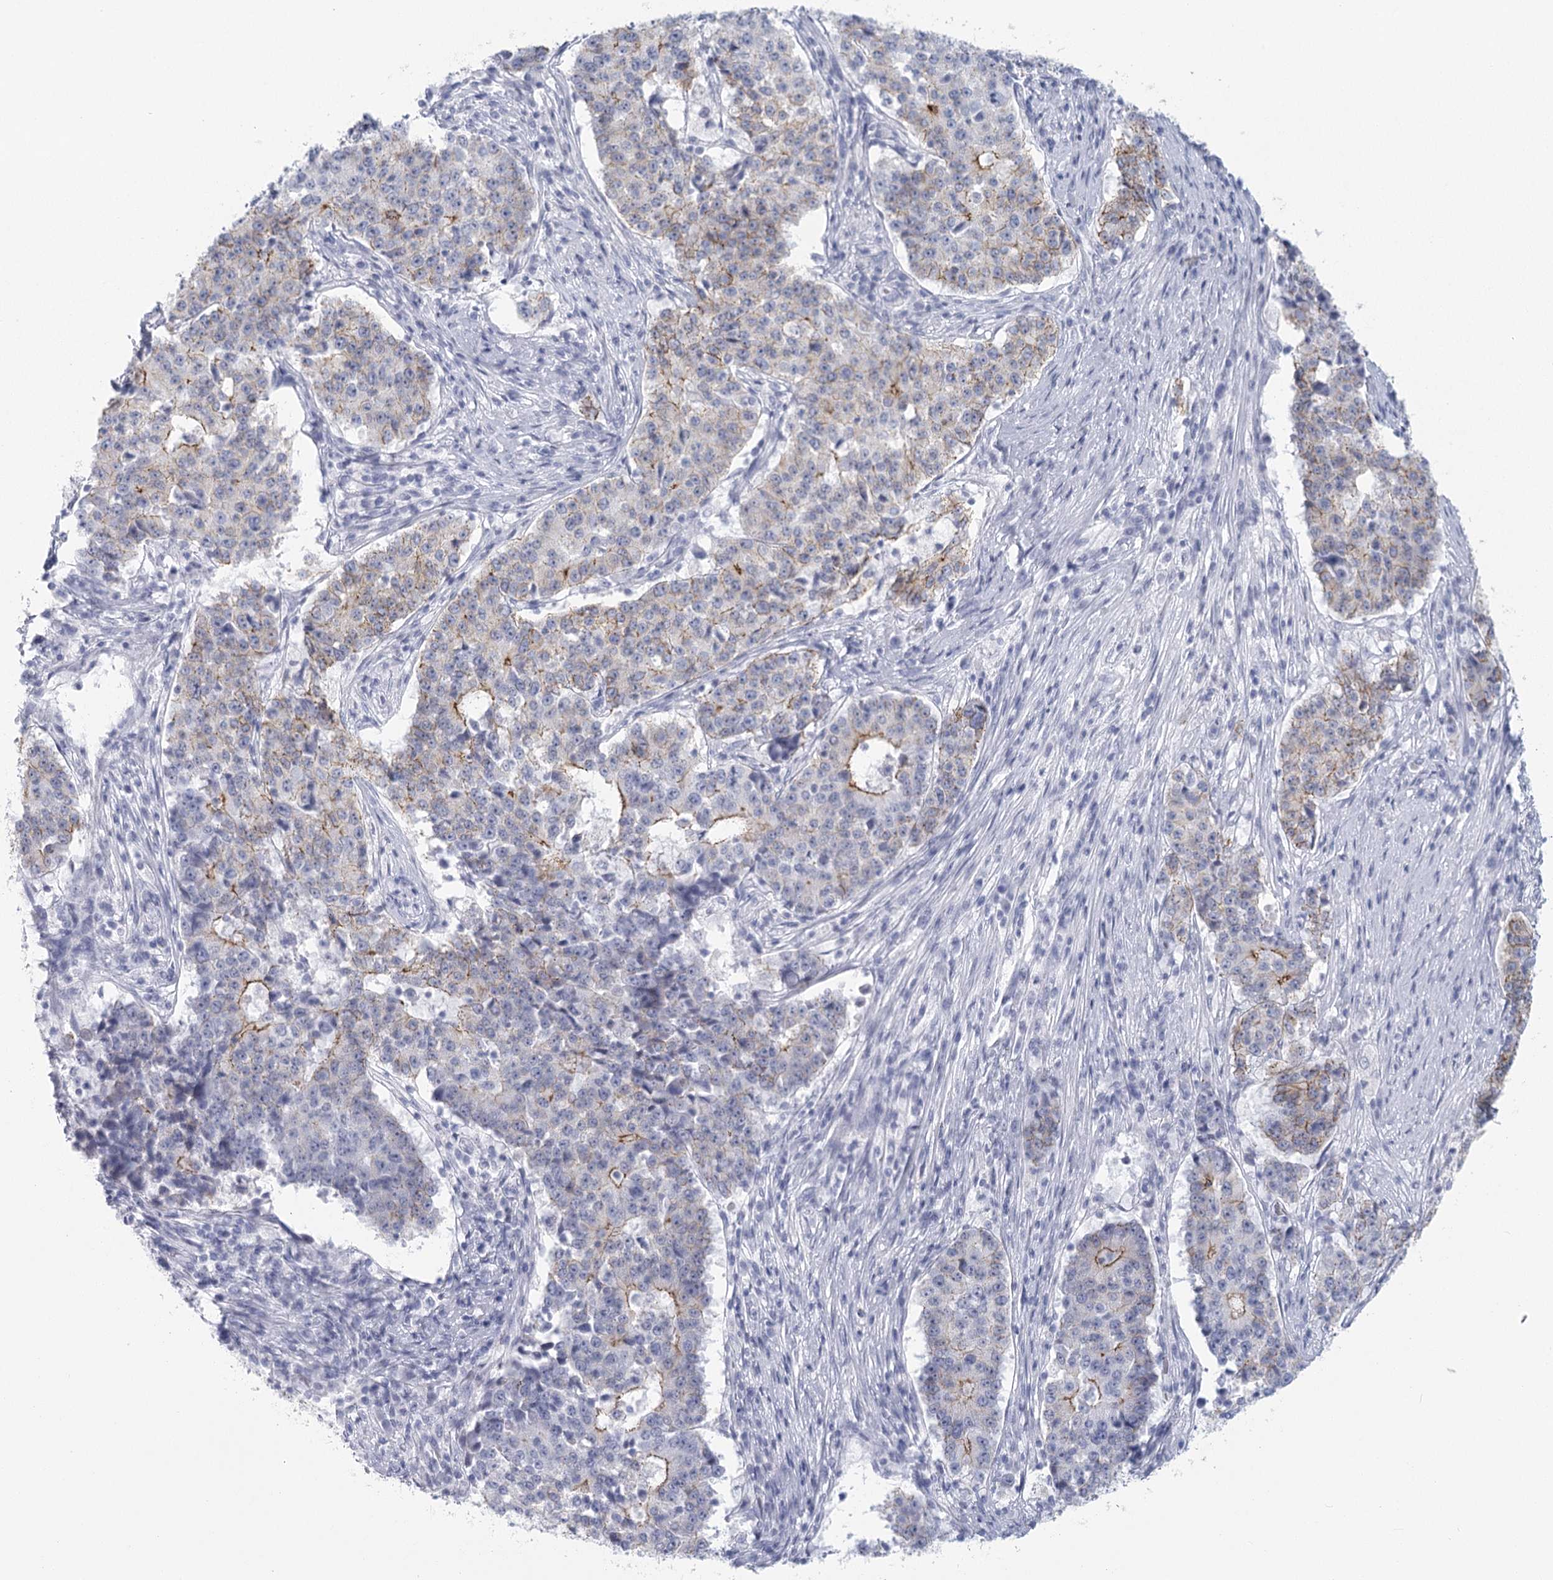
{"staining": {"intensity": "moderate", "quantity": "<25%", "location": "cytoplasmic/membranous"}, "tissue": "stomach cancer", "cell_type": "Tumor cells", "image_type": "cancer", "snomed": [{"axis": "morphology", "description": "Adenocarcinoma, NOS"}, {"axis": "topography", "description": "Stomach"}], "caption": "Human adenocarcinoma (stomach) stained with a brown dye shows moderate cytoplasmic/membranous positive expression in approximately <25% of tumor cells.", "gene": "WNT8B", "patient": {"sex": "male", "age": 59}}